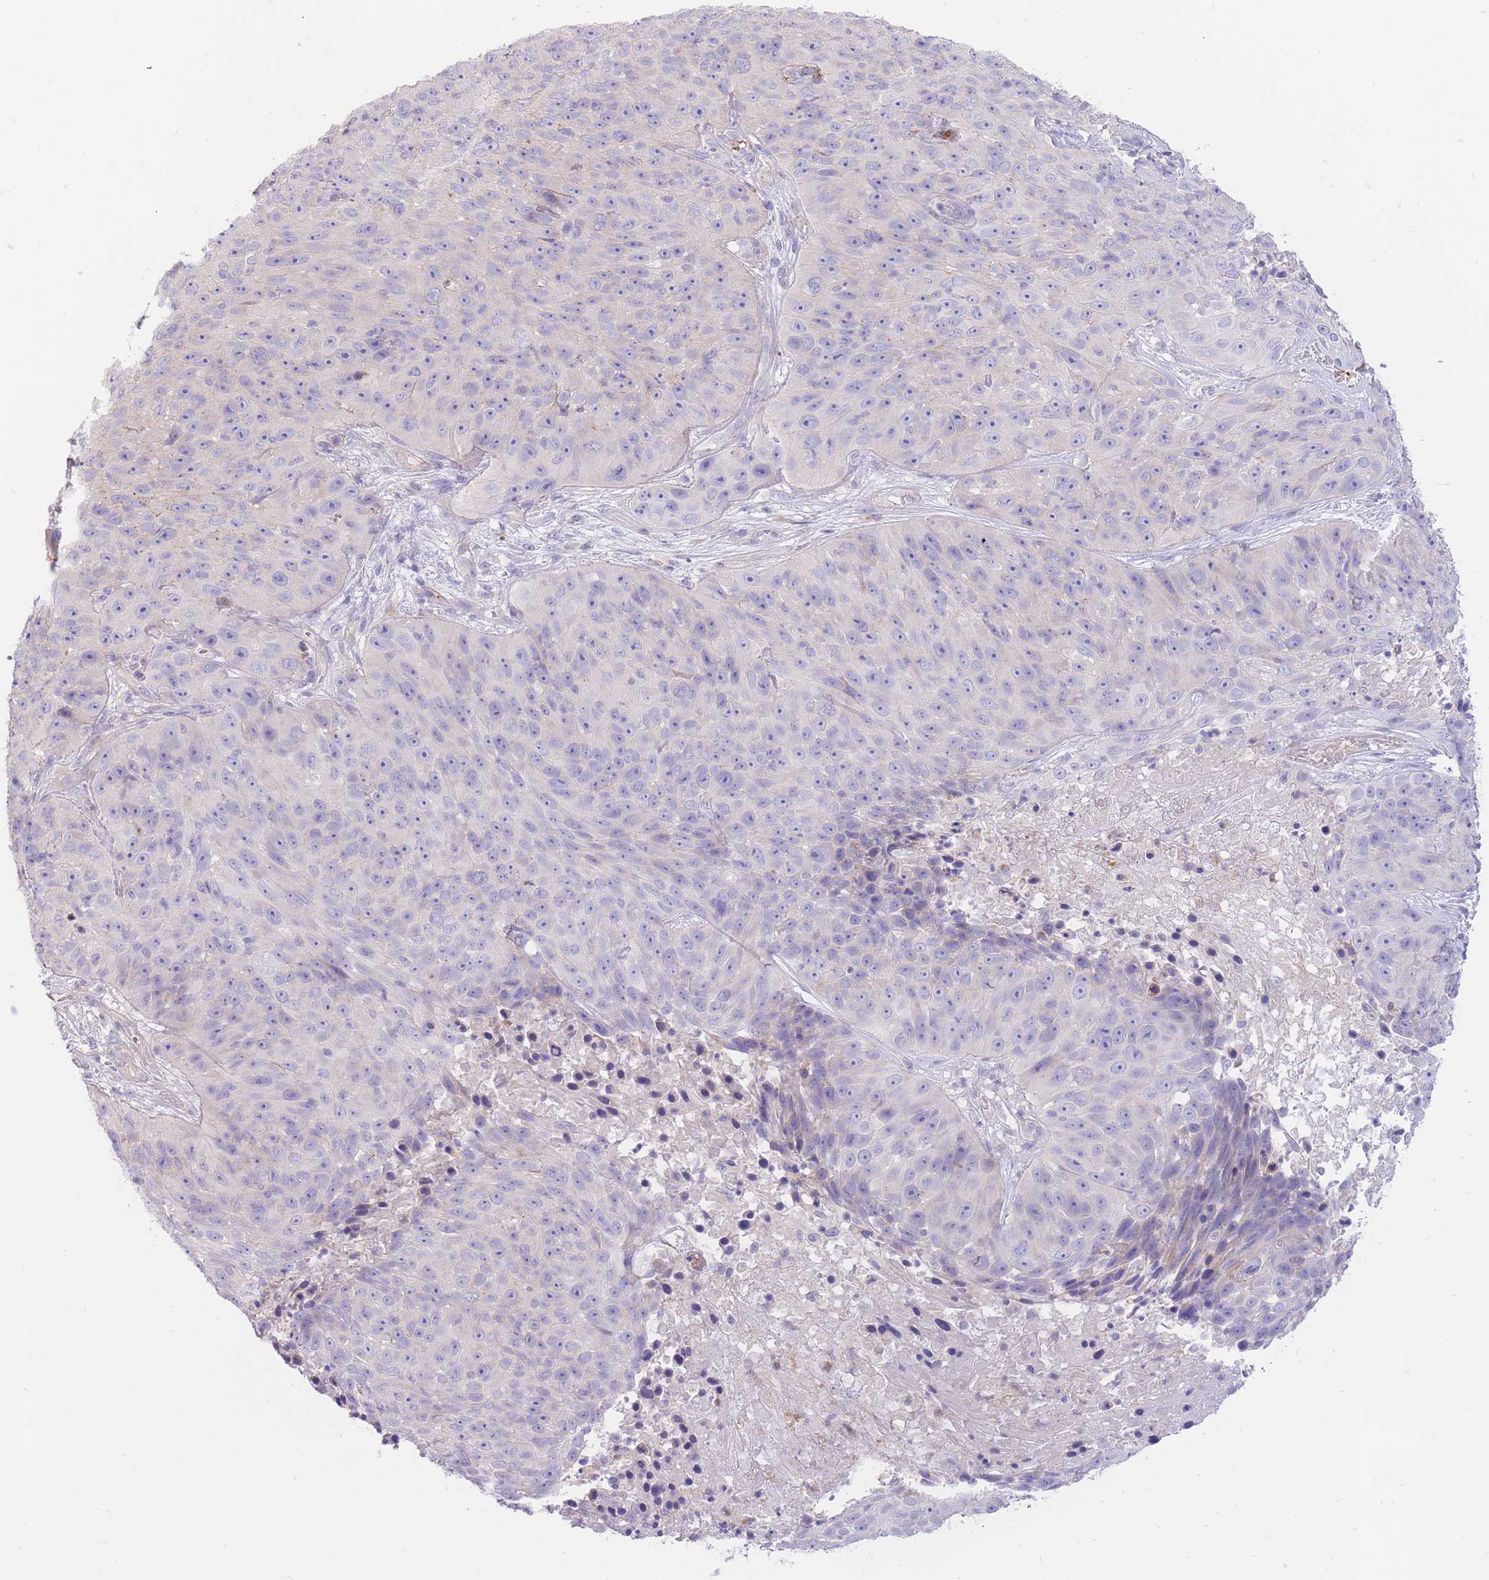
{"staining": {"intensity": "negative", "quantity": "none", "location": "none"}, "tissue": "skin cancer", "cell_type": "Tumor cells", "image_type": "cancer", "snomed": [{"axis": "morphology", "description": "Squamous cell carcinoma, NOS"}, {"axis": "topography", "description": "Skin"}], "caption": "Immunohistochemistry photomicrograph of neoplastic tissue: skin cancer (squamous cell carcinoma) stained with DAB (3,3'-diaminobenzidine) exhibits no significant protein positivity in tumor cells. (DAB immunohistochemistry (IHC) with hematoxylin counter stain).", "gene": "SULT1A1", "patient": {"sex": "female", "age": 87}}